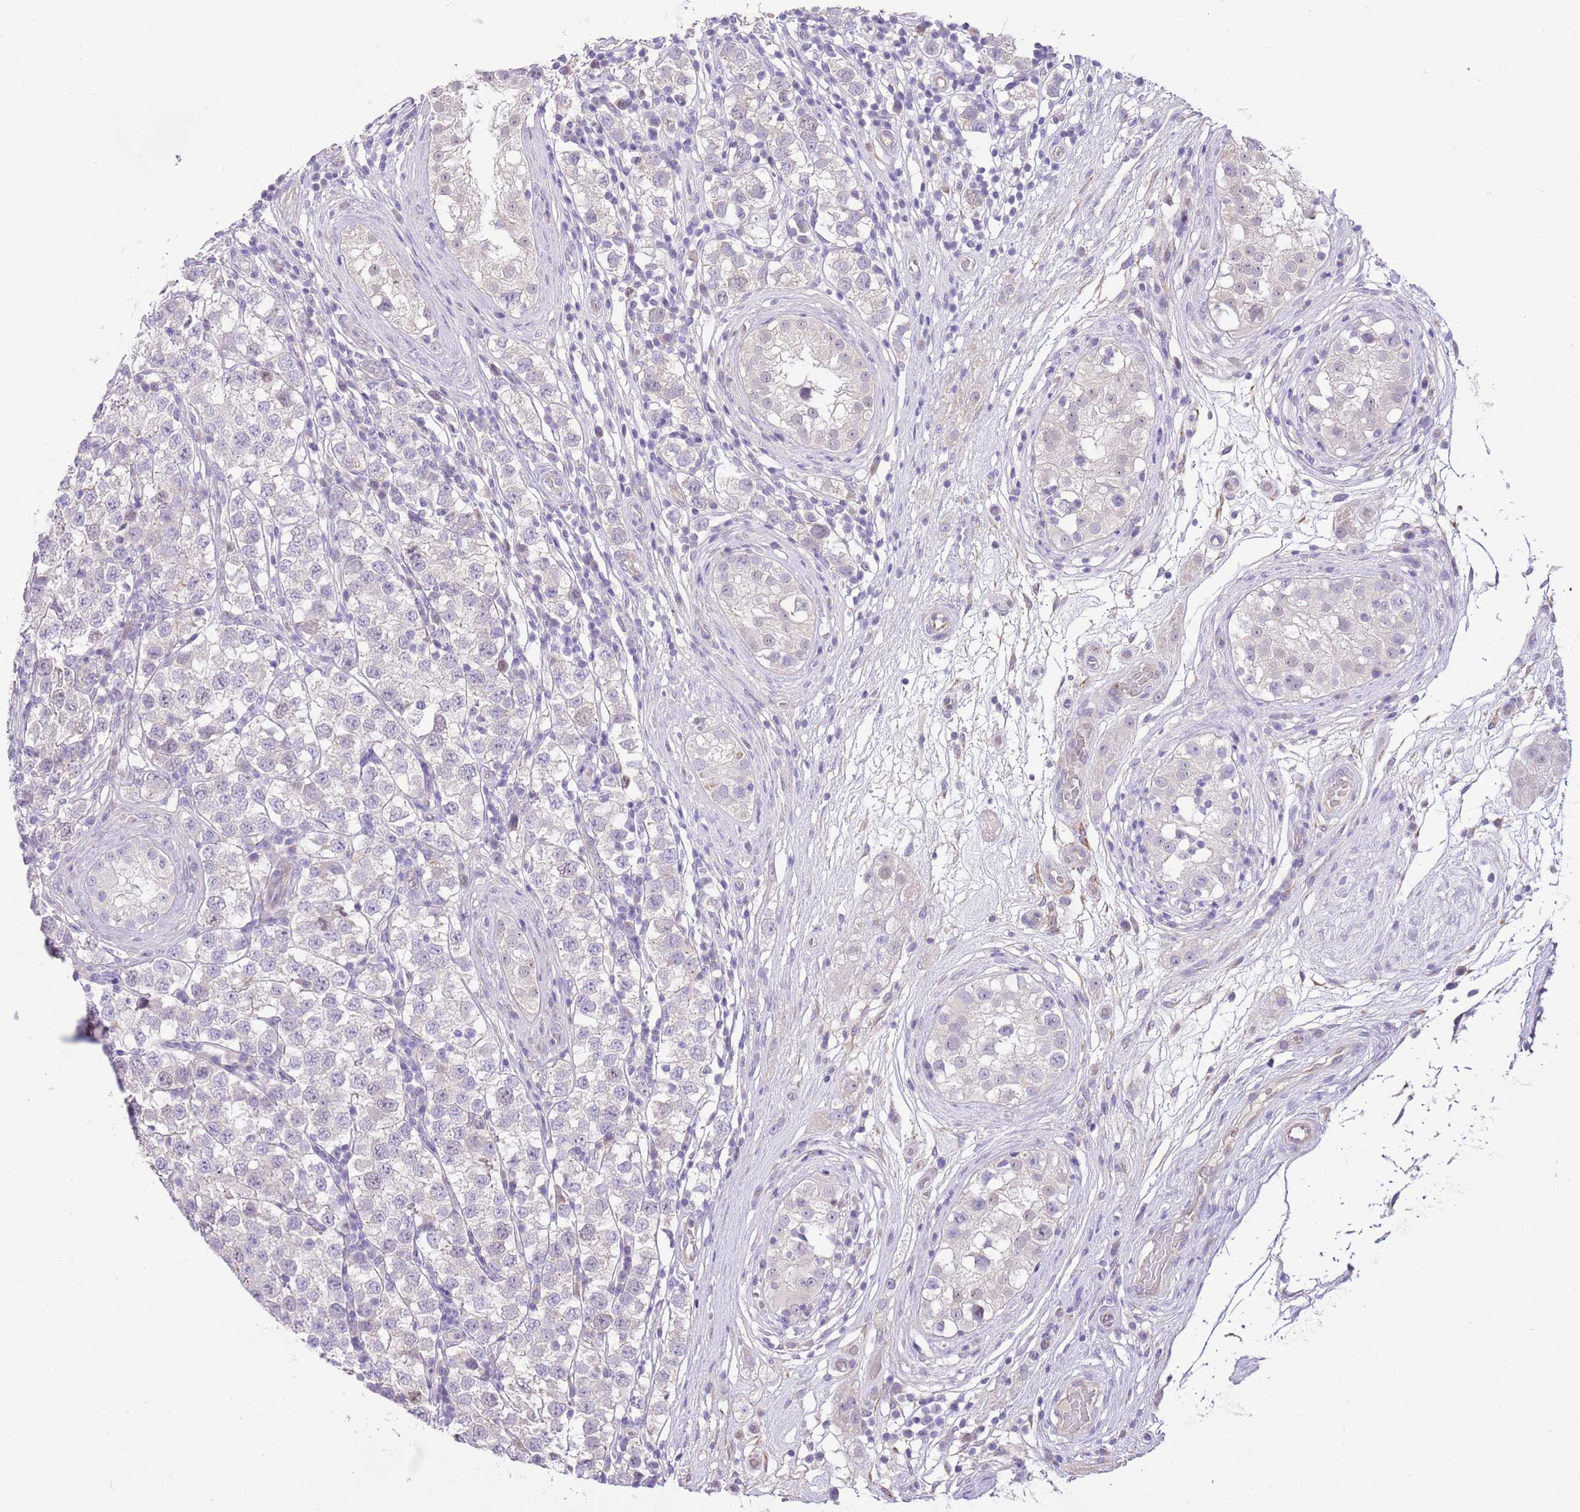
{"staining": {"intensity": "negative", "quantity": "none", "location": "none"}, "tissue": "testis cancer", "cell_type": "Tumor cells", "image_type": "cancer", "snomed": [{"axis": "morphology", "description": "Seminoma, NOS"}, {"axis": "topography", "description": "Testis"}], "caption": "Immunohistochemical staining of human testis seminoma reveals no significant positivity in tumor cells.", "gene": "FBRSL1", "patient": {"sex": "male", "age": 34}}